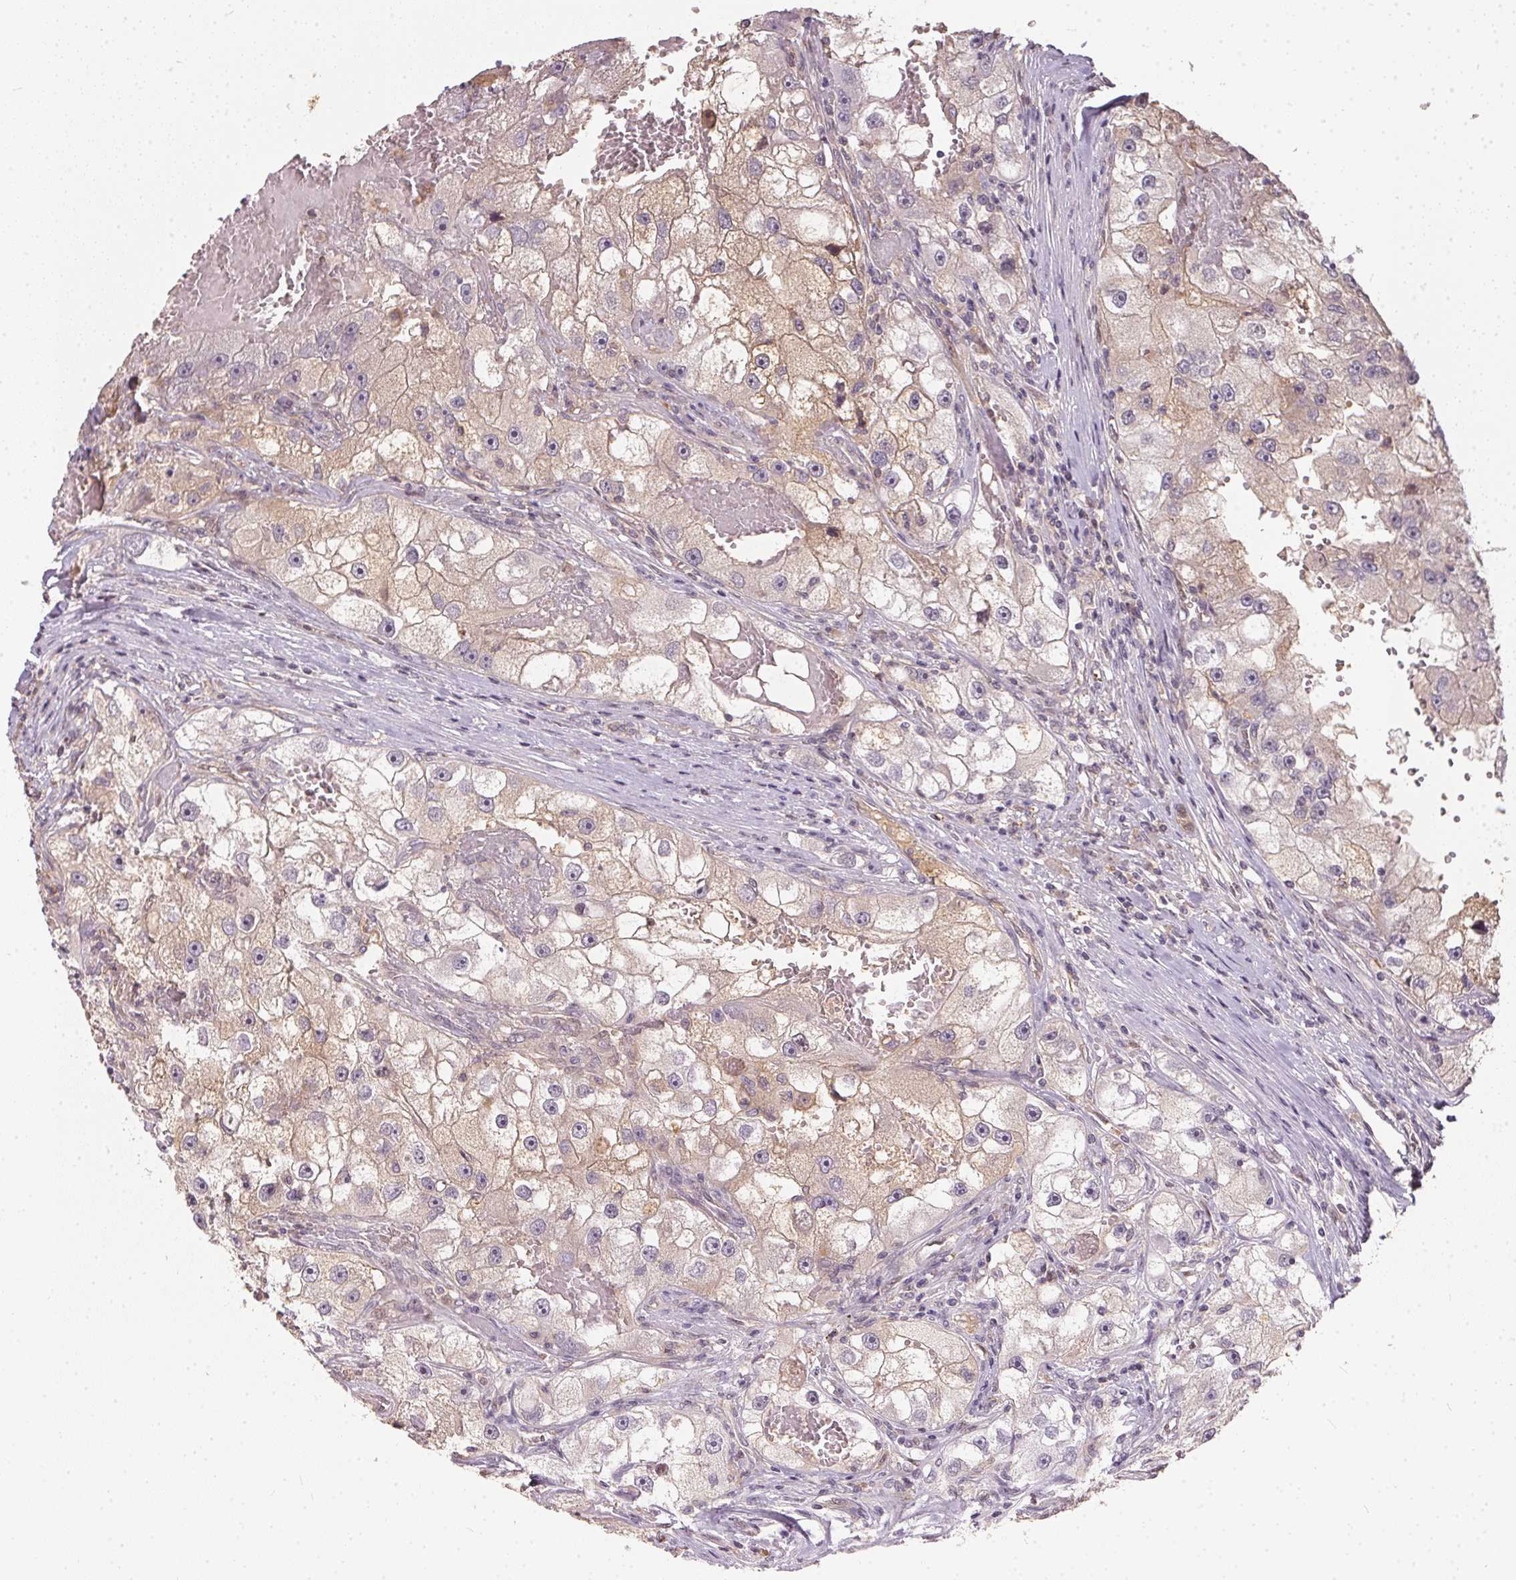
{"staining": {"intensity": "weak", "quantity": "25%-75%", "location": "cytoplasmic/membranous"}, "tissue": "renal cancer", "cell_type": "Tumor cells", "image_type": "cancer", "snomed": [{"axis": "morphology", "description": "Adenocarcinoma, NOS"}, {"axis": "topography", "description": "Kidney"}], "caption": "Protein analysis of renal cancer (adenocarcinoma) tissue displays weak cytoplasmic/membranous staining in about 25%-75% of tumor cells.", "gene": "BLMH", "patient": {"sex": "male", "age": 63}}